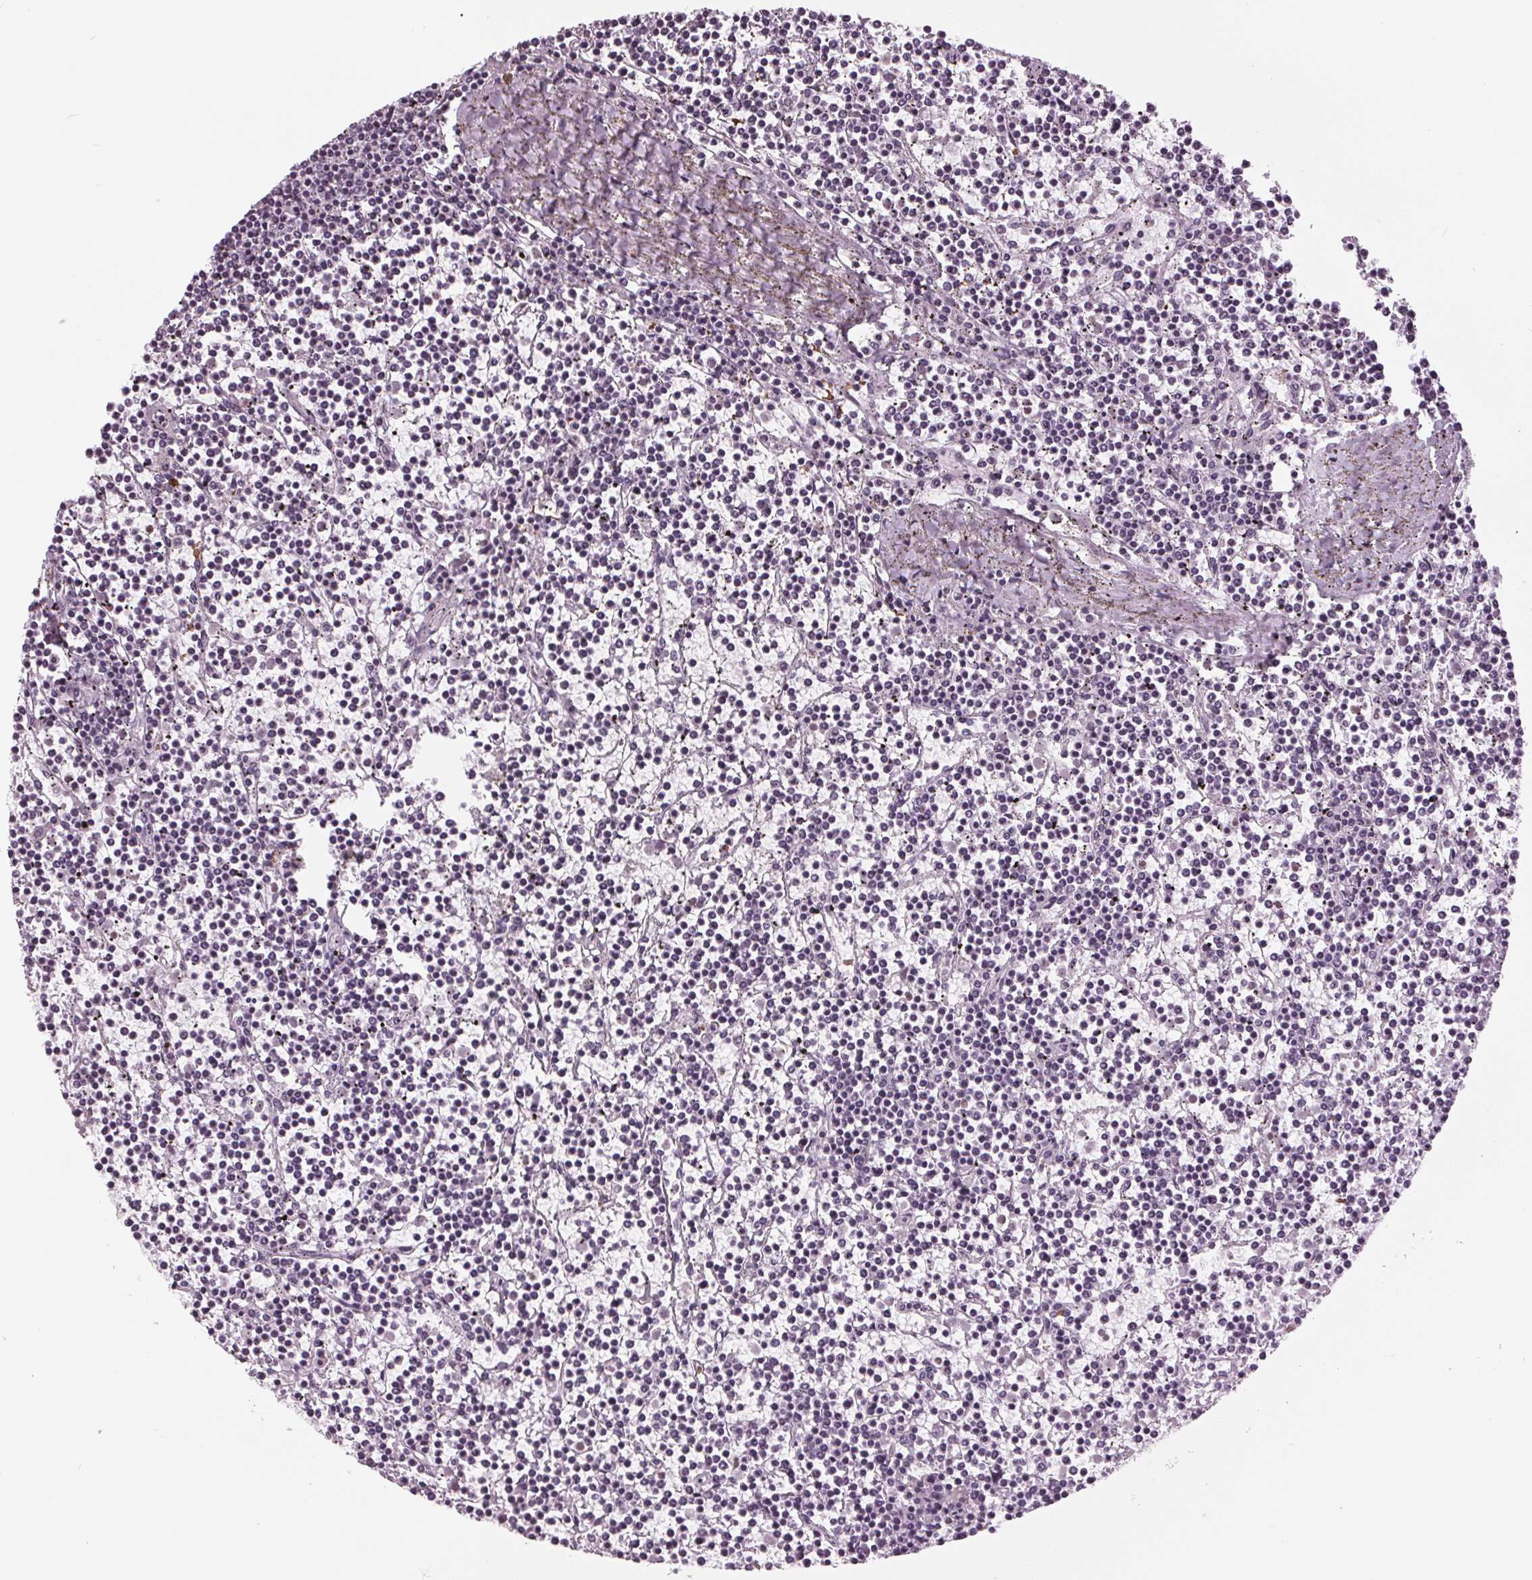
{"staining": {"intensity": "negative", "quantity": "none", "location": "none"}, "tissue": "lymphoma", "cell_type": "Tumor cells", "image_type": "cancer", "snomed": [{"axis": "morphology", "description": "Malignant lymphoma, non-Hodgkin's type, Low grade"}, {"axis": "topography", "description": "Spleen"}], "caption": "Micrograph shows no protein expression in tumor cells of lymphoma tissue. The staining is performed using DAB (3,3'-diaminobenzidine) brown chromogen with nuclei counter-stained in using hematoxylin.", "gene": "SLC9A4", "patient": {"sex": "female", "age": 19}}